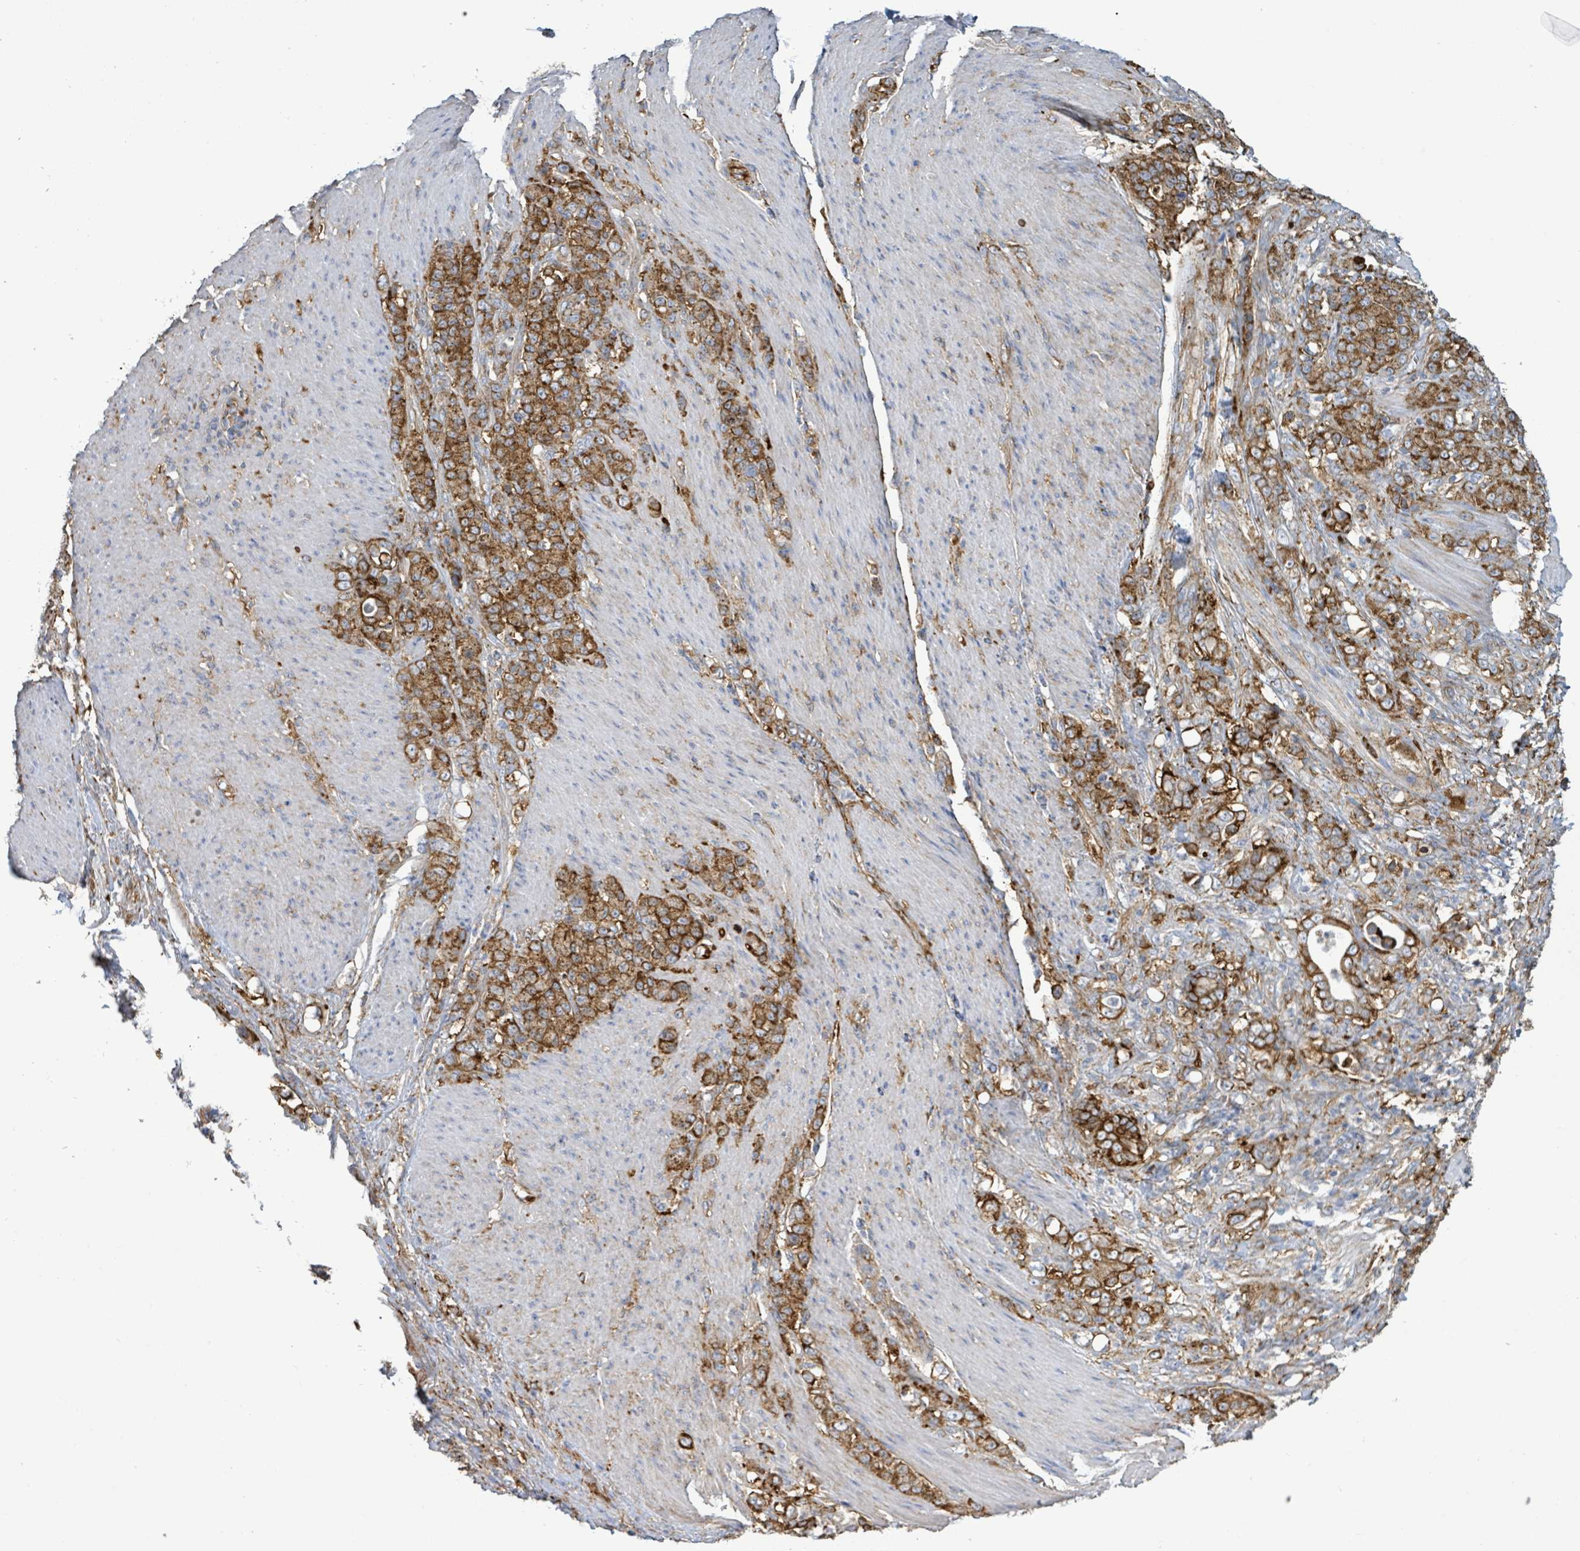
{"staining": {"intensity": "strong", "quantity": ">75%", "location": "cytoplasmic/membranous"}, "tissue": "stomach cancer", "cell_type": "Tumor cells", "image_type": "cancer", "snomed": [{"axis": "morphology", "description": "Adenocarcinoma, NOS"}, {"axis": "topography", "description": "Stomach"}], "caption": "Tumor cells demonstrate high levels of strong cytoplasmic/membranous staining in about >75% of cells in human stomach adenocarcinoma. The protein is shown in brown color, while the nuclei are stained blue.", "gene": "EGFL7", "patient": {"sex": "female", "age": 79}}